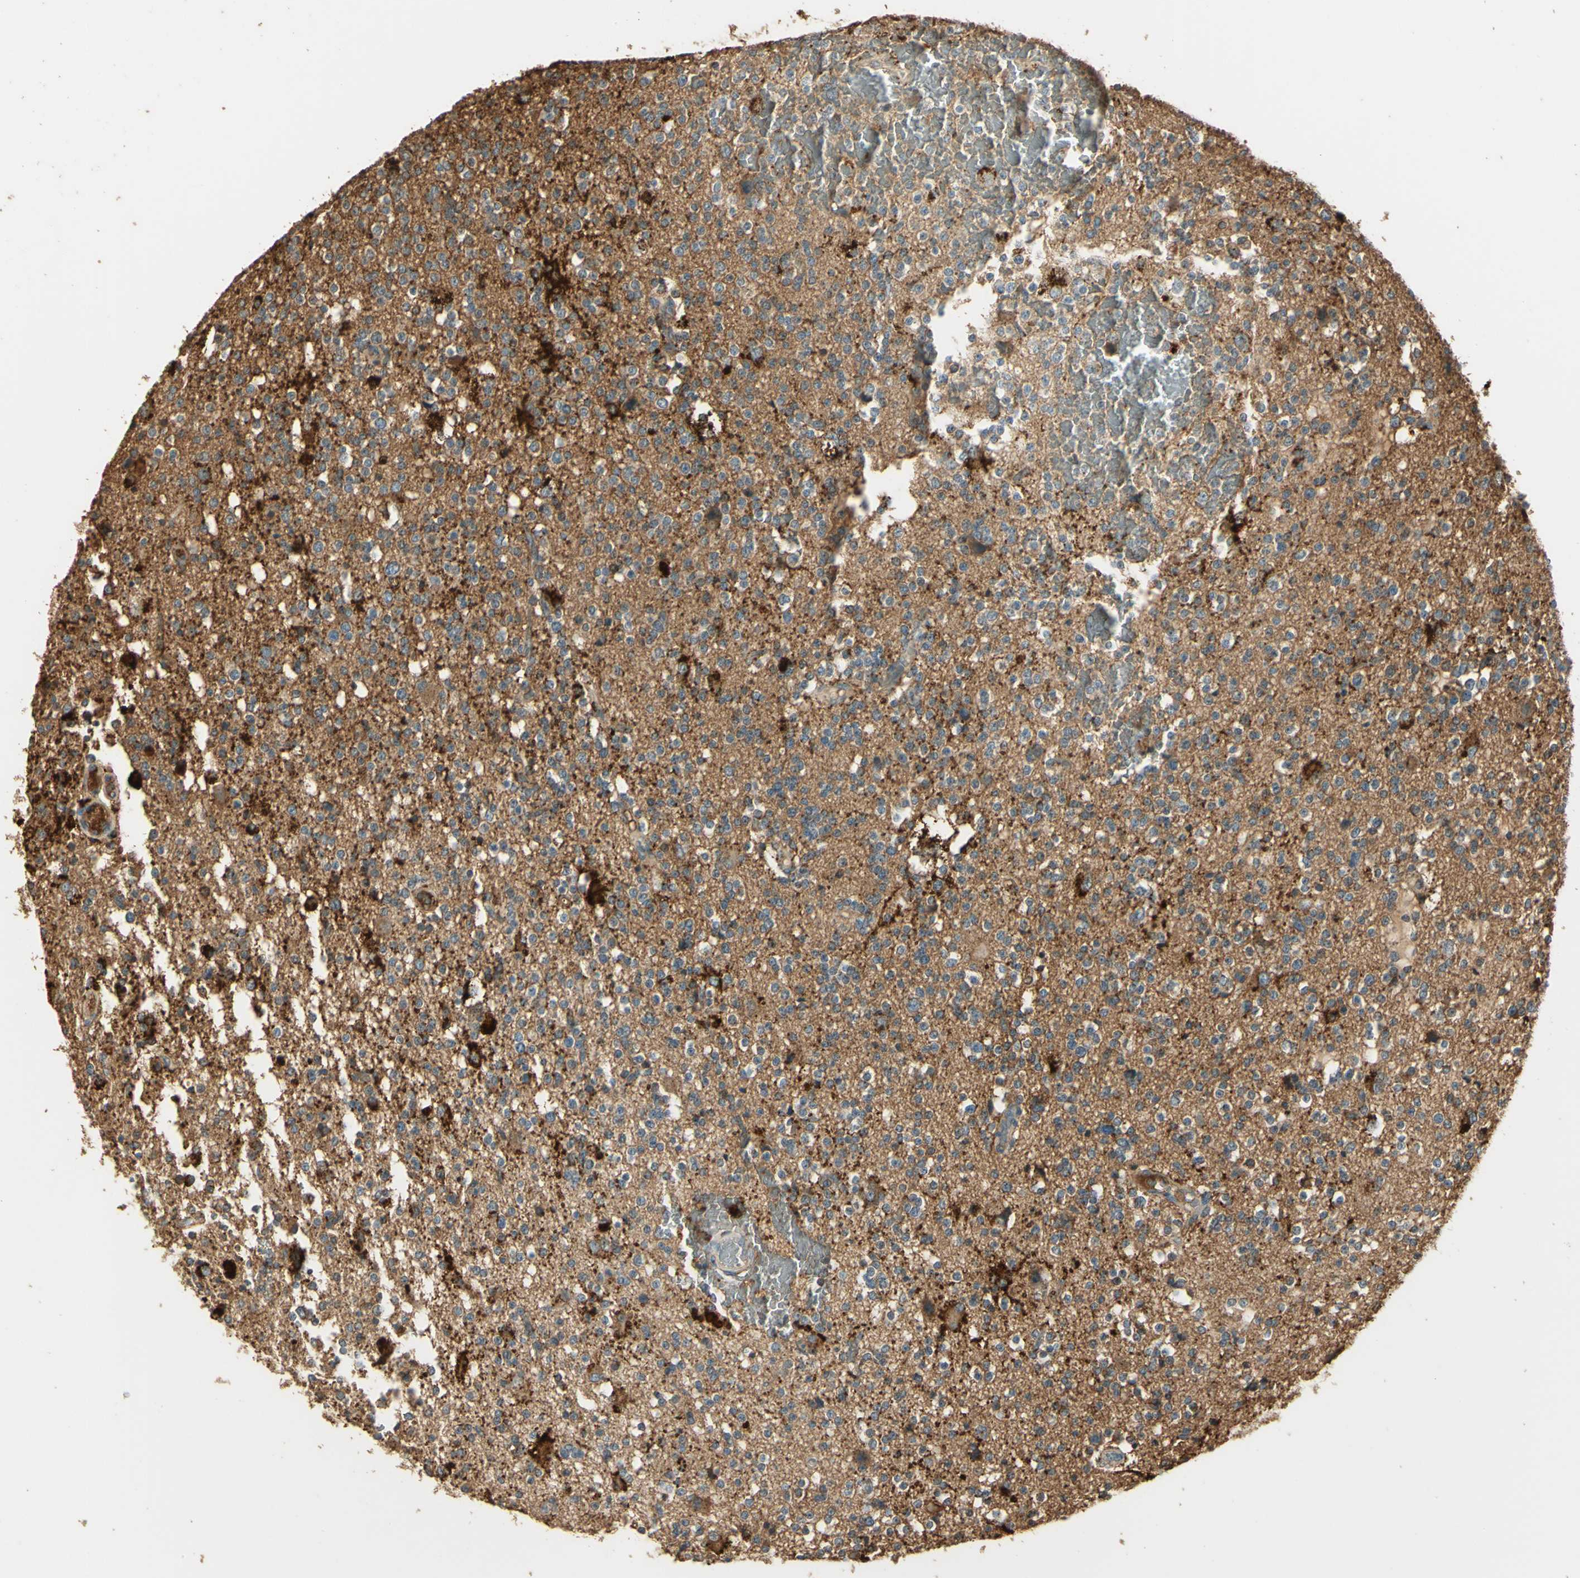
{"staining": {"intensity": "strong", "quantity": "<25%", "location": "cytoplasmic/membranous"}, "tissue": "glioma", "cell_type": "Tumor cells", "image_type": "cancer", "snomed": [{"axis": "morphology", "description": "Glioma, malignant, High grade"}, {"axis": "topography", "description": "Brain"}], "caption": "Brown immunohistochemical staining in malignant glioma (high-grade) shows strong cytoplasmic/membranous staining in approximately <25% of tumor cells.", "gene": "ARHGEF17", "patient": {"sex": "male", "age": 47}}